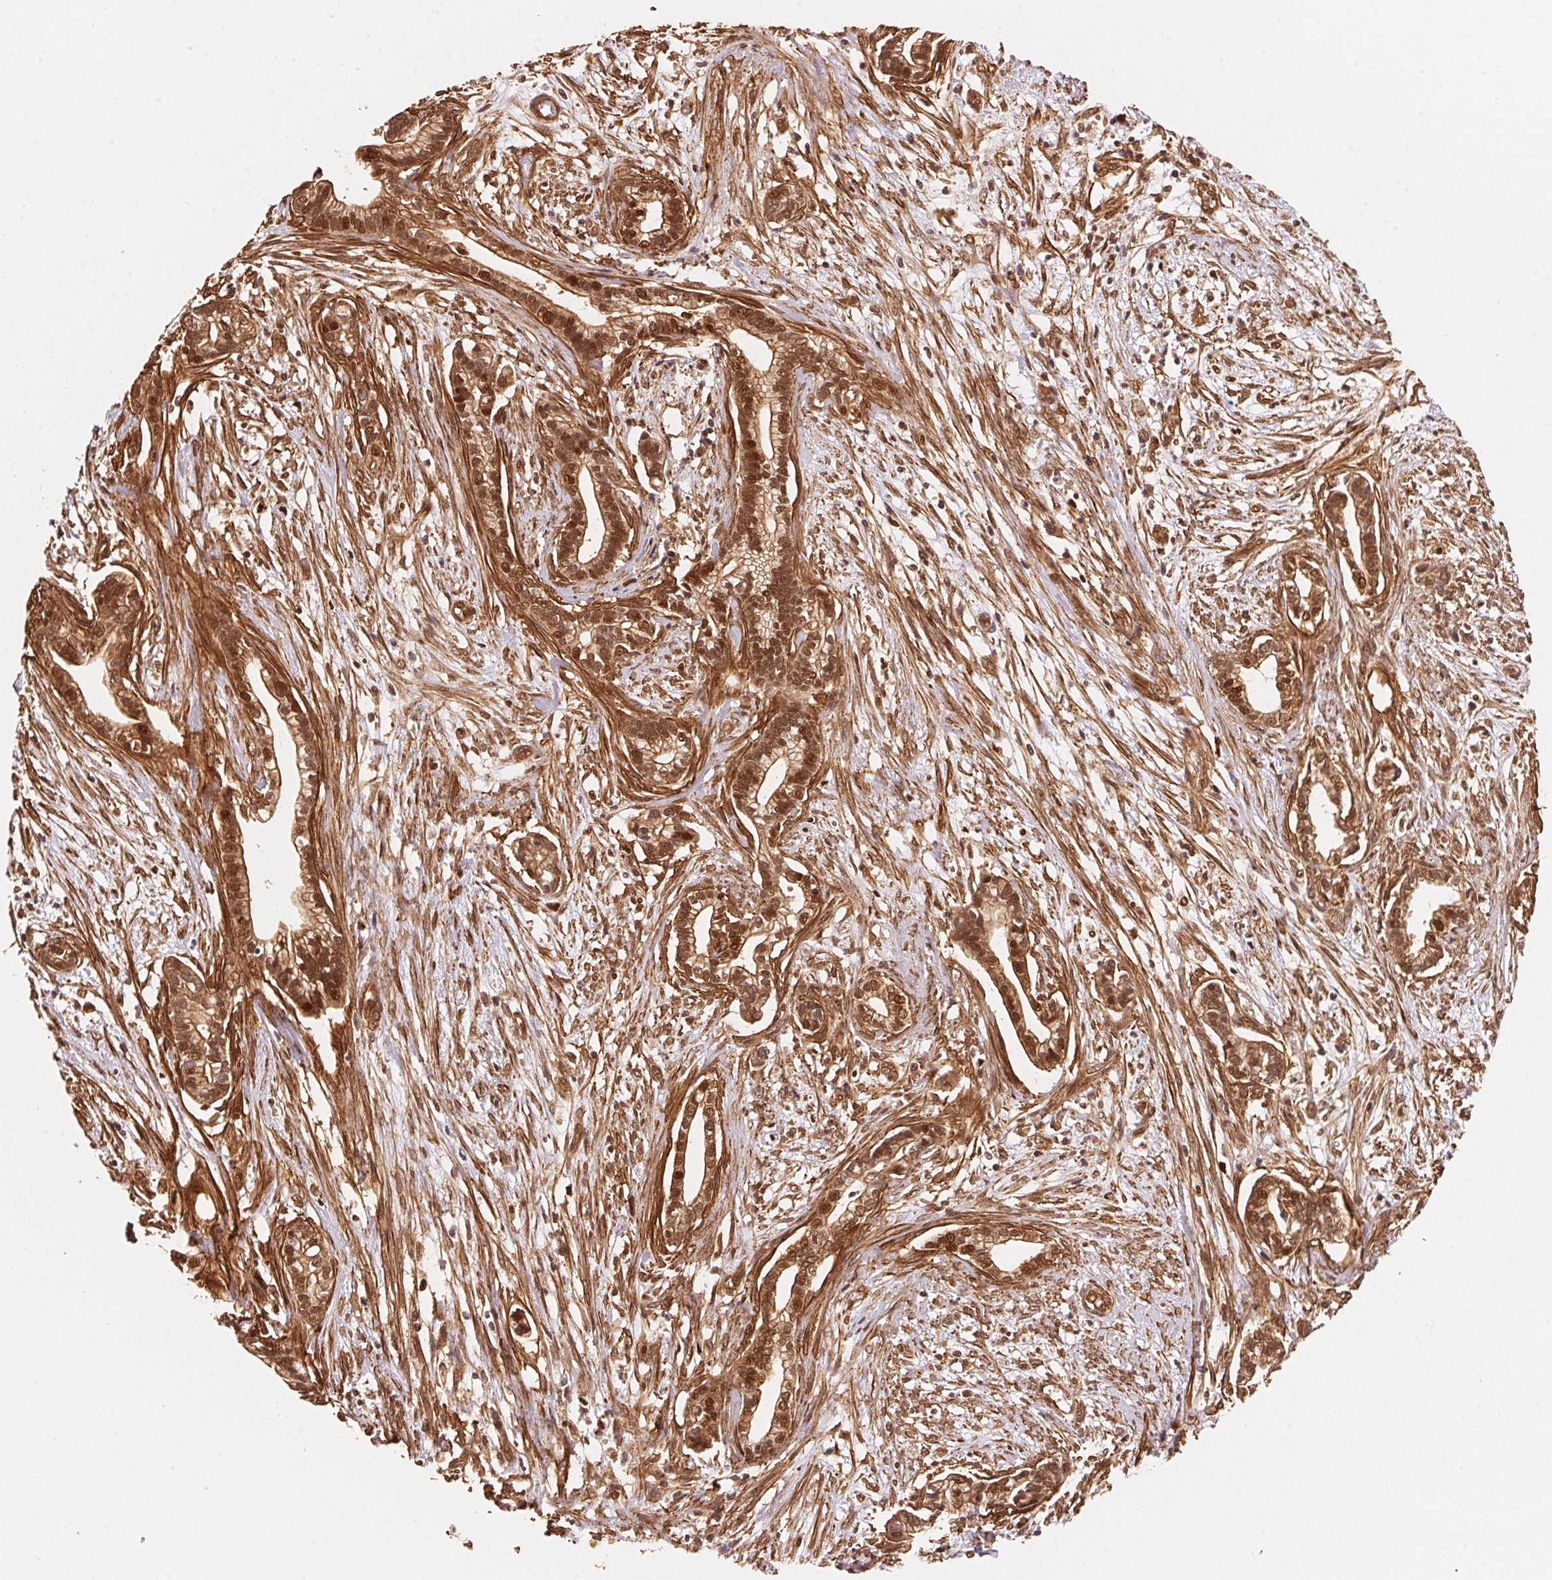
{"staining": {"intensity": "strong", "quantity": ">75%", "location": "cytoplasmic/membranous,nuclear"}, "tissue": "cervical cancer", "cell_type": "Tumor cells", "image_type": "cancer", "snomed": [{"axis": "morphology", "description": "Adenocarcinoma, NOS"}, {"axis": "topography", "description": "Cervix"}], "caption": "Brown immunohistochemical staining in cervical cancer displays strong cytoplasmic/membranous and nuclear expression in about >75% of tumor cells. Using DAB (brown) and hematoxylin (blue) stains, captured at high magnification using brightfield microscopy.", "gene": "TNIP2", "patient": {"sex": "female", "age": 62}}